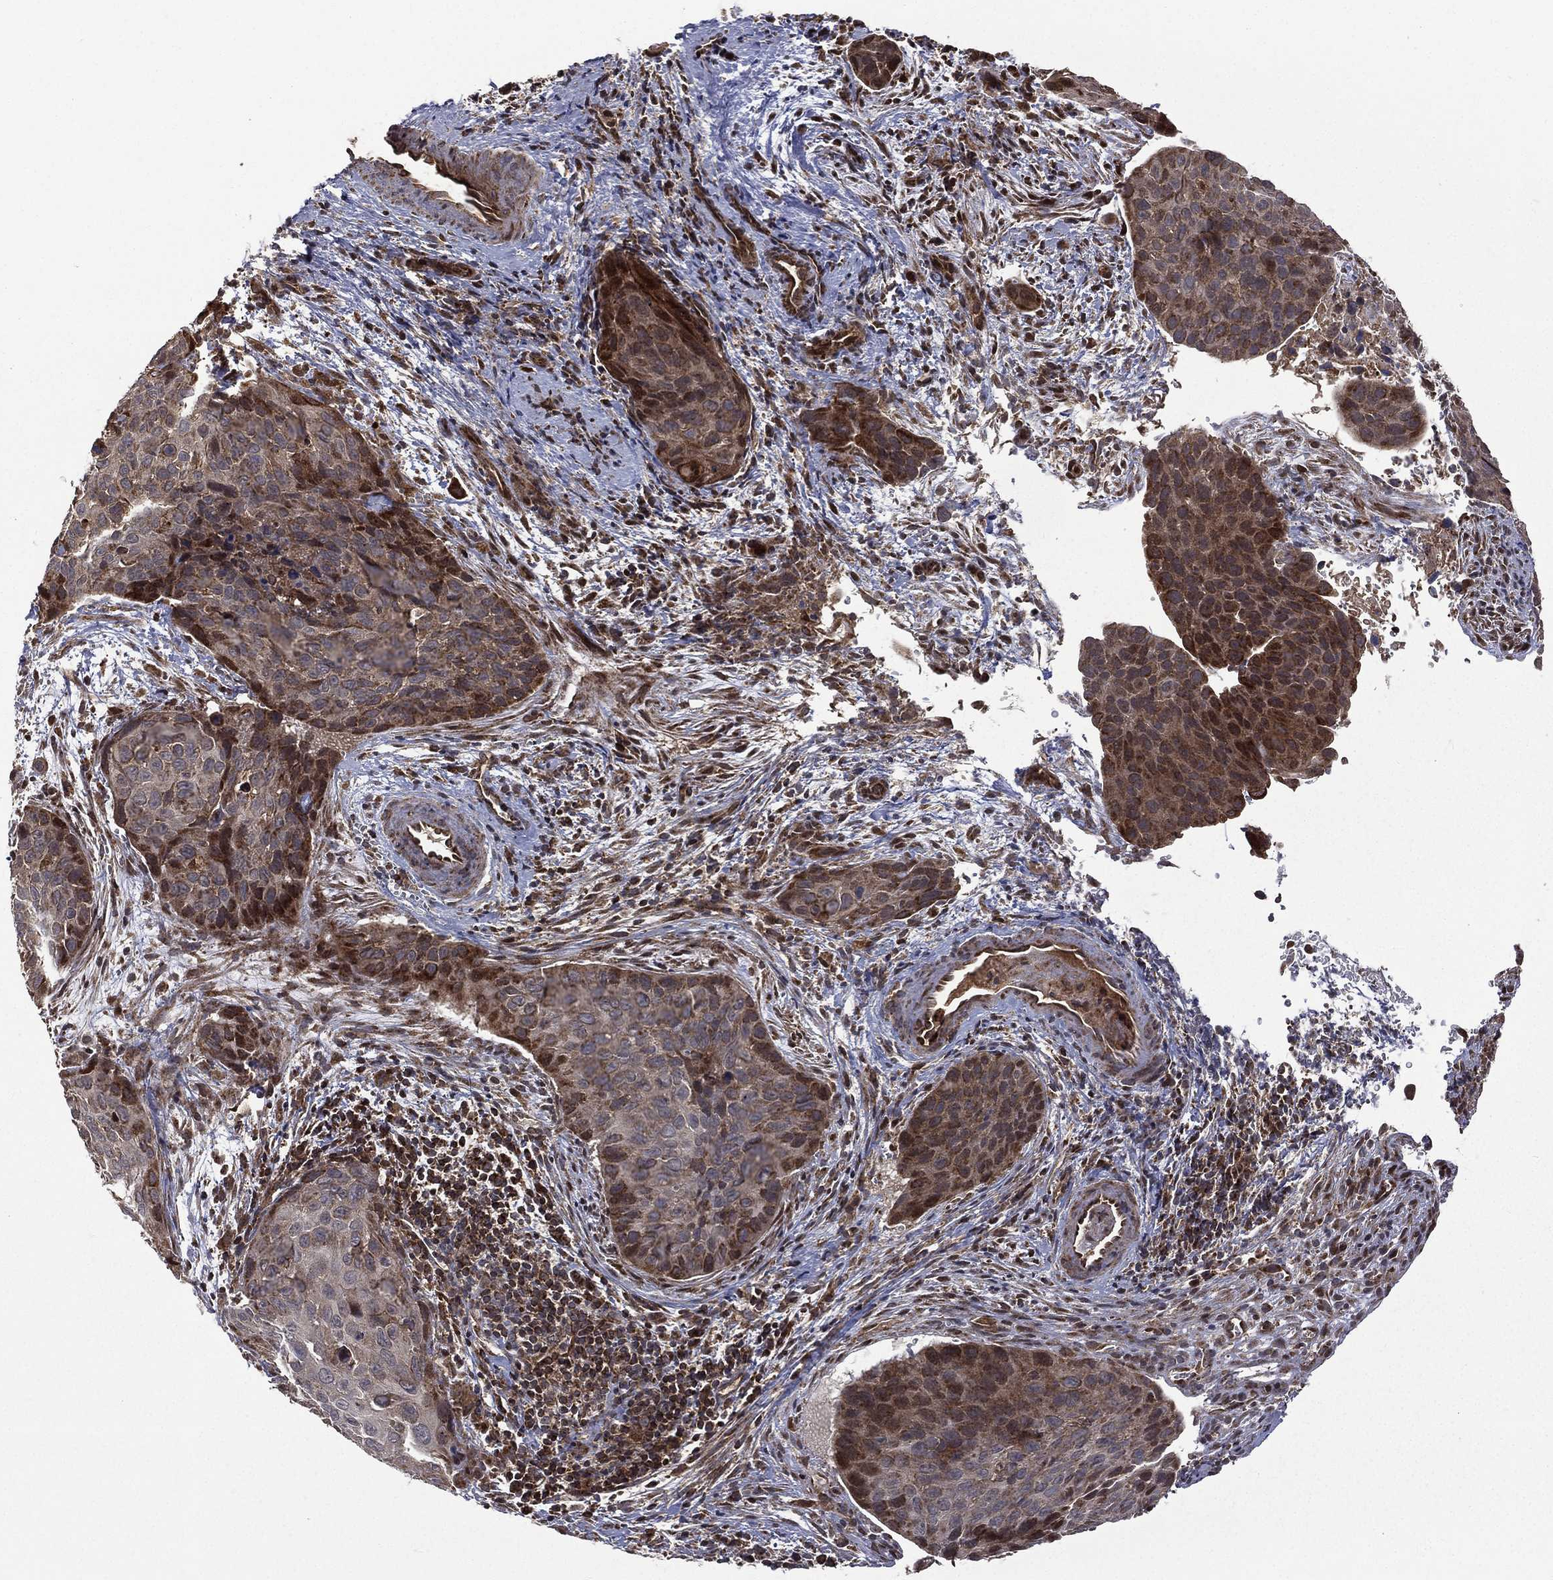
{"staining": {"intensity": "strong", "quantity": "<25%", "location": "cytoplasmic/membranous"}, "tissue": "cervical cancer", "cell_type": "Tumor cells", "image_type": "cancer", "snomed": [{"axis": "morphology", "description": "Squamous cell carcinoma, NOS"}, {"axis": "topography", "description": "Cervix"}], "caption": "Cervical cancer stained with a brown dye displays strong cytoplasmic/membranous positive positivity in approximately <25% of tumor cells.", "gene": "GIMAP6", "patient": {"sex": "female", "age": 35}}